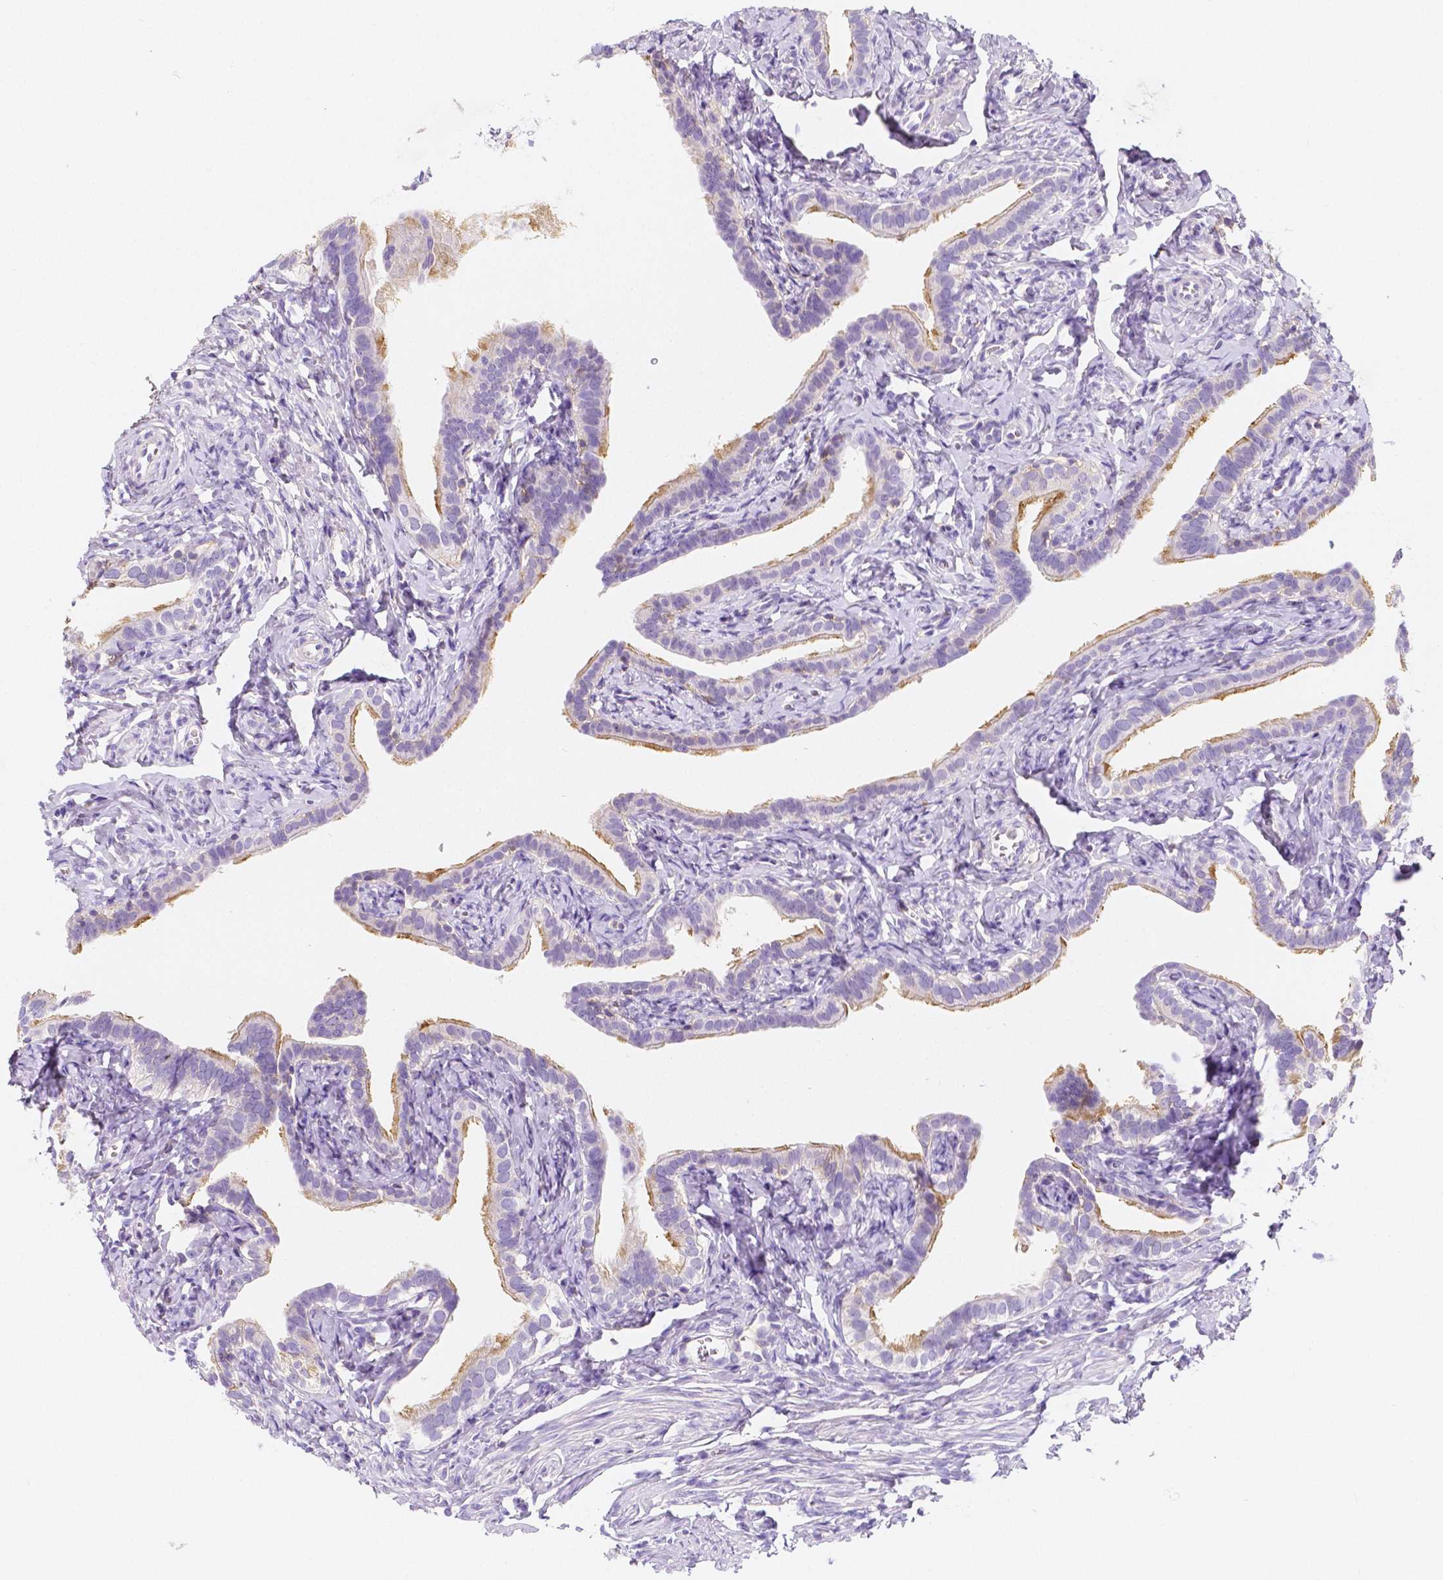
{"staining": {"intensity": "moderate", "quantity": "<25%", "location": "cytoplasmic/membranous"}, "tissue": "fallopian tube", "cell_type": "Glandular cells", "image_type": "normal", "snomed": [{"axis": "morphology", "description": "Normal tissue, NOS"}, {"axis": "topography", "description": "Fallopian tube"}], "caption": "A high-resolution histopathology image shows immunohistochemistry staining of unremarkable fallopian tube, which shows moderate cytoplasmic/membranous expression in approximately <25% of glandular cells. Immunohistochemistry (ihc) stains the protein in brown and the nuclei are stained blue.", "gene": "GABRD", "patient": {"sex": "female", "age": 41}}